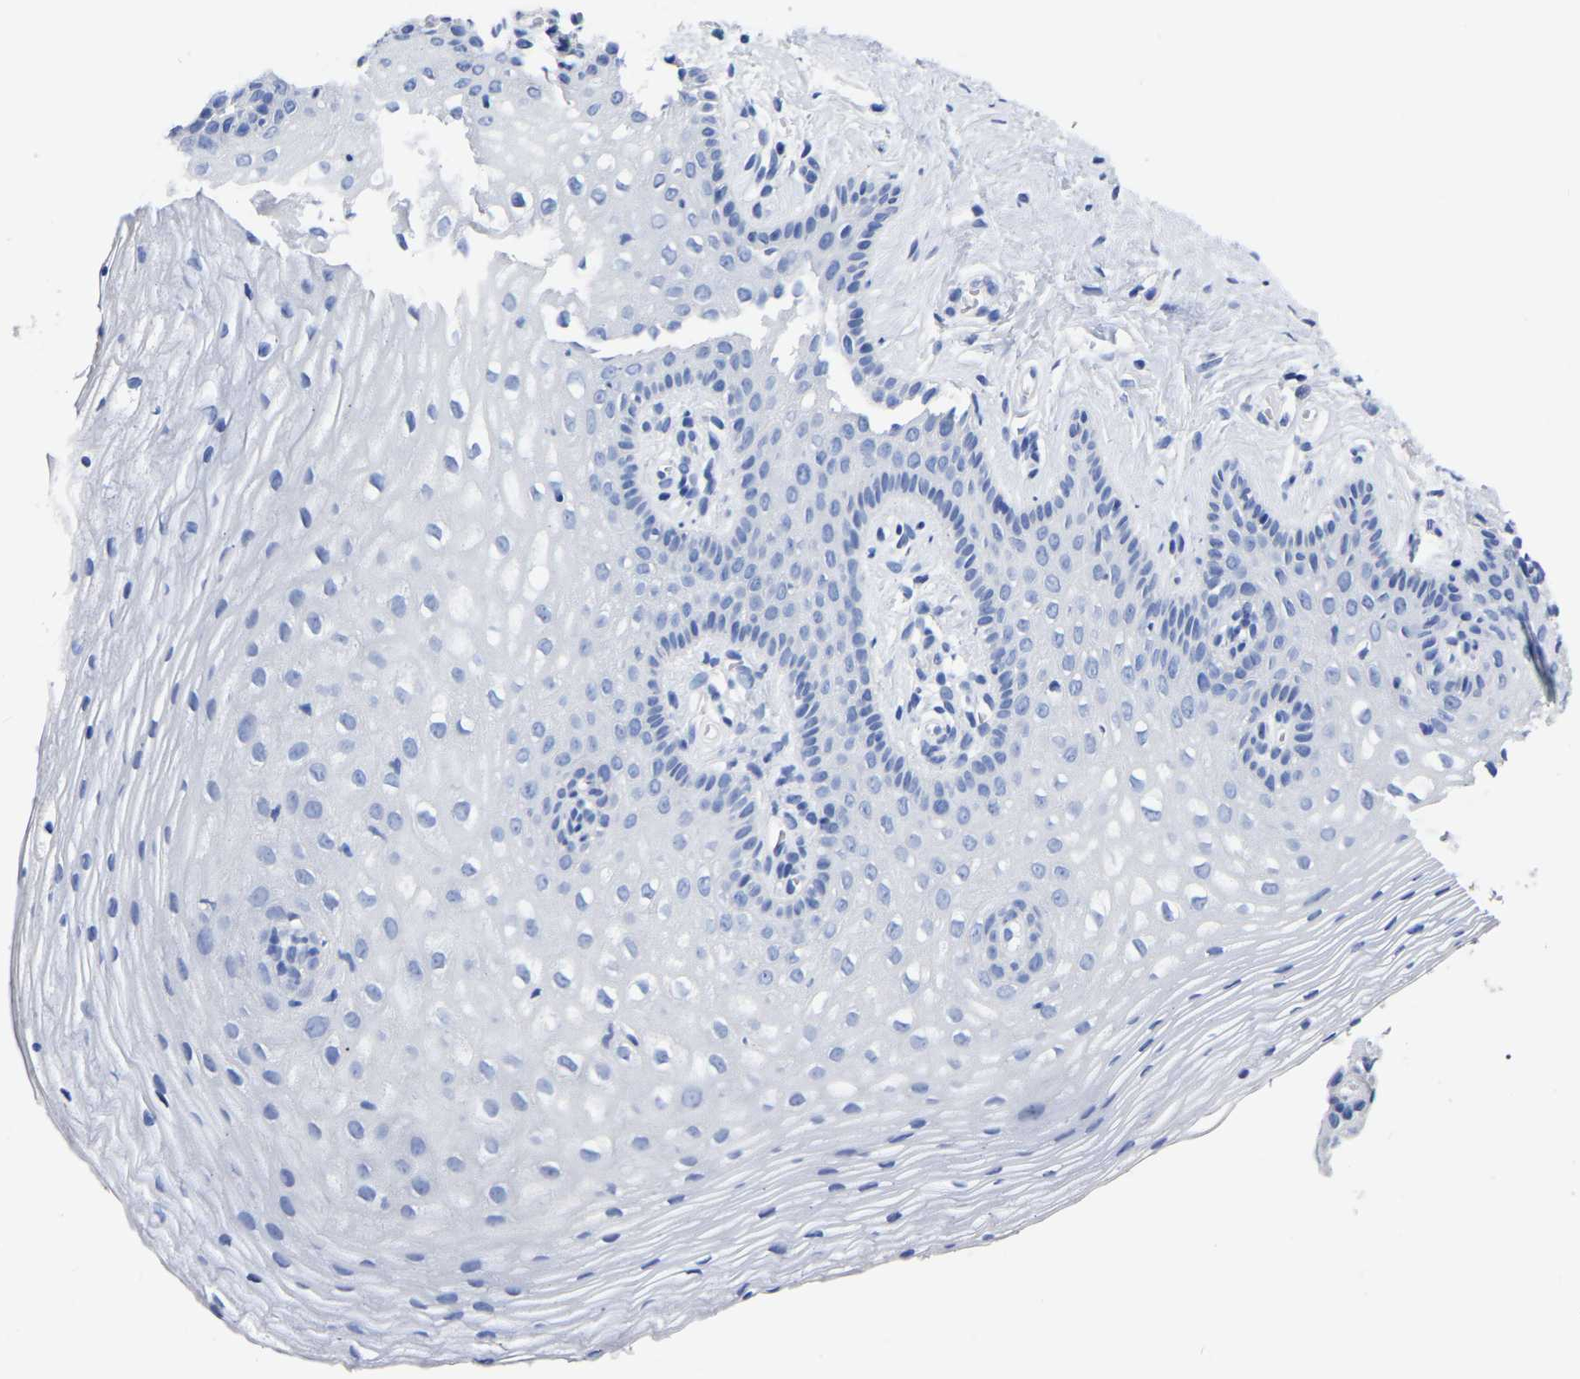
{"staining": {"intensity": "negative", "quantity": "none", "location": "none"}, "tissue": "vagina", "cell_type": "Squamous epithelial cells", "image_type": "normal", "snomed": [{"axis": "morphology", "description": "Normal tissue, NOS"}, {"axis": "topography", "description": "Vagina"}], "caption": "This is a micrograph of immunohistochemistry staining of unremarkable vagina, which shows no positivity in squamous epithelial cells.", "gene": "ANXA13", "patient": {"sex": "female", "age": 32}}